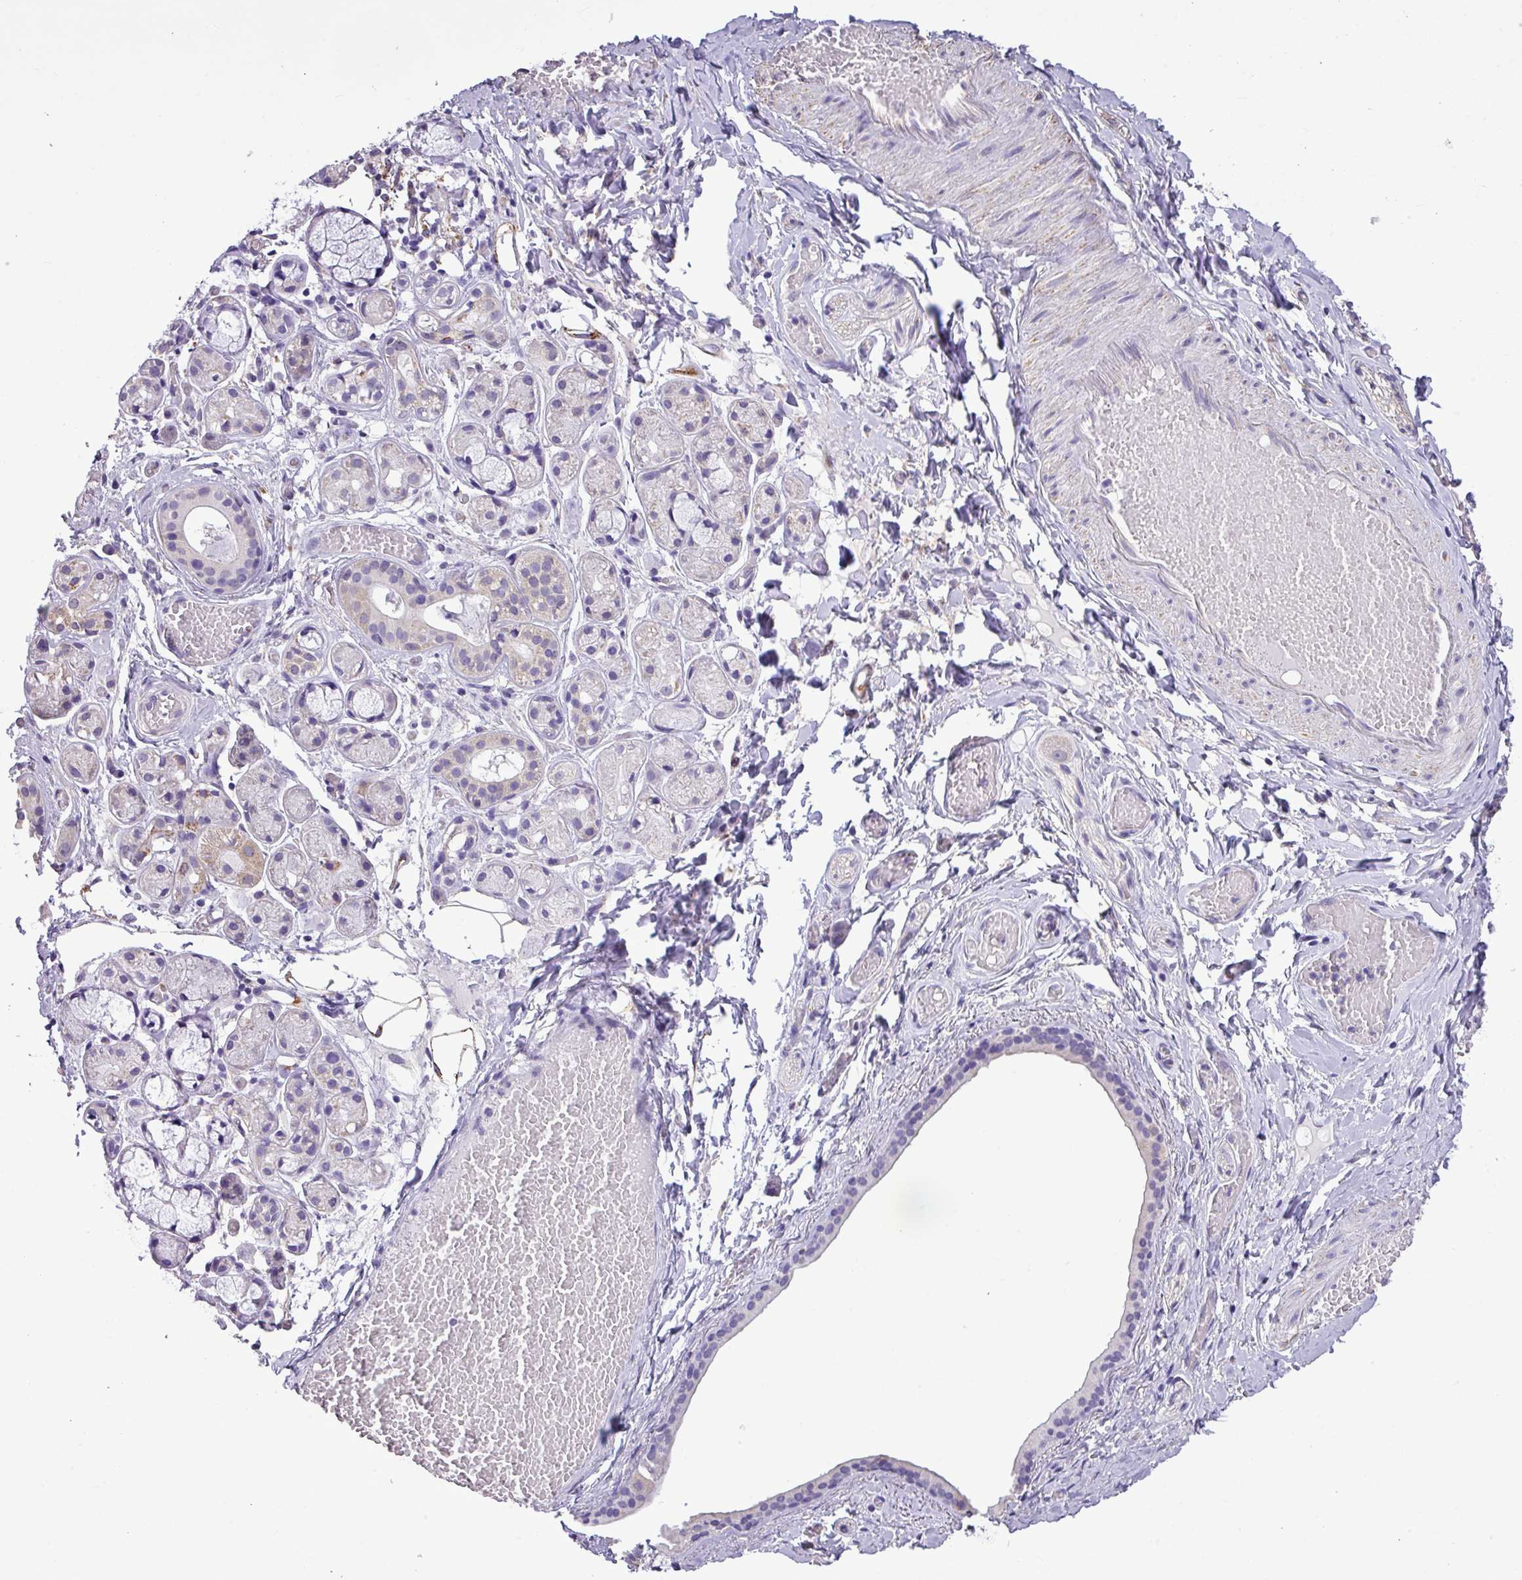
{"staining": {"intensity": "weak", "quantity": "<25%", "location": "cytoplasmic/membranous"}, "tissue": "salivary gland", "cell_type": "Glandular cells", "image_type": "normal", "snomed": [{"axis": "morphology", "description": "Normal tissue, NOS"}, {"axis": "topography", "description": "Salivary gland"}], "caption": "Immunohistochemistry micrograph of normal salivary gland: salivary gland stained with DAB exhibits no significant protein positivity in glandular cells.", "gene": "ALDH2", "patient": {"sex": "male", "age": 82}}